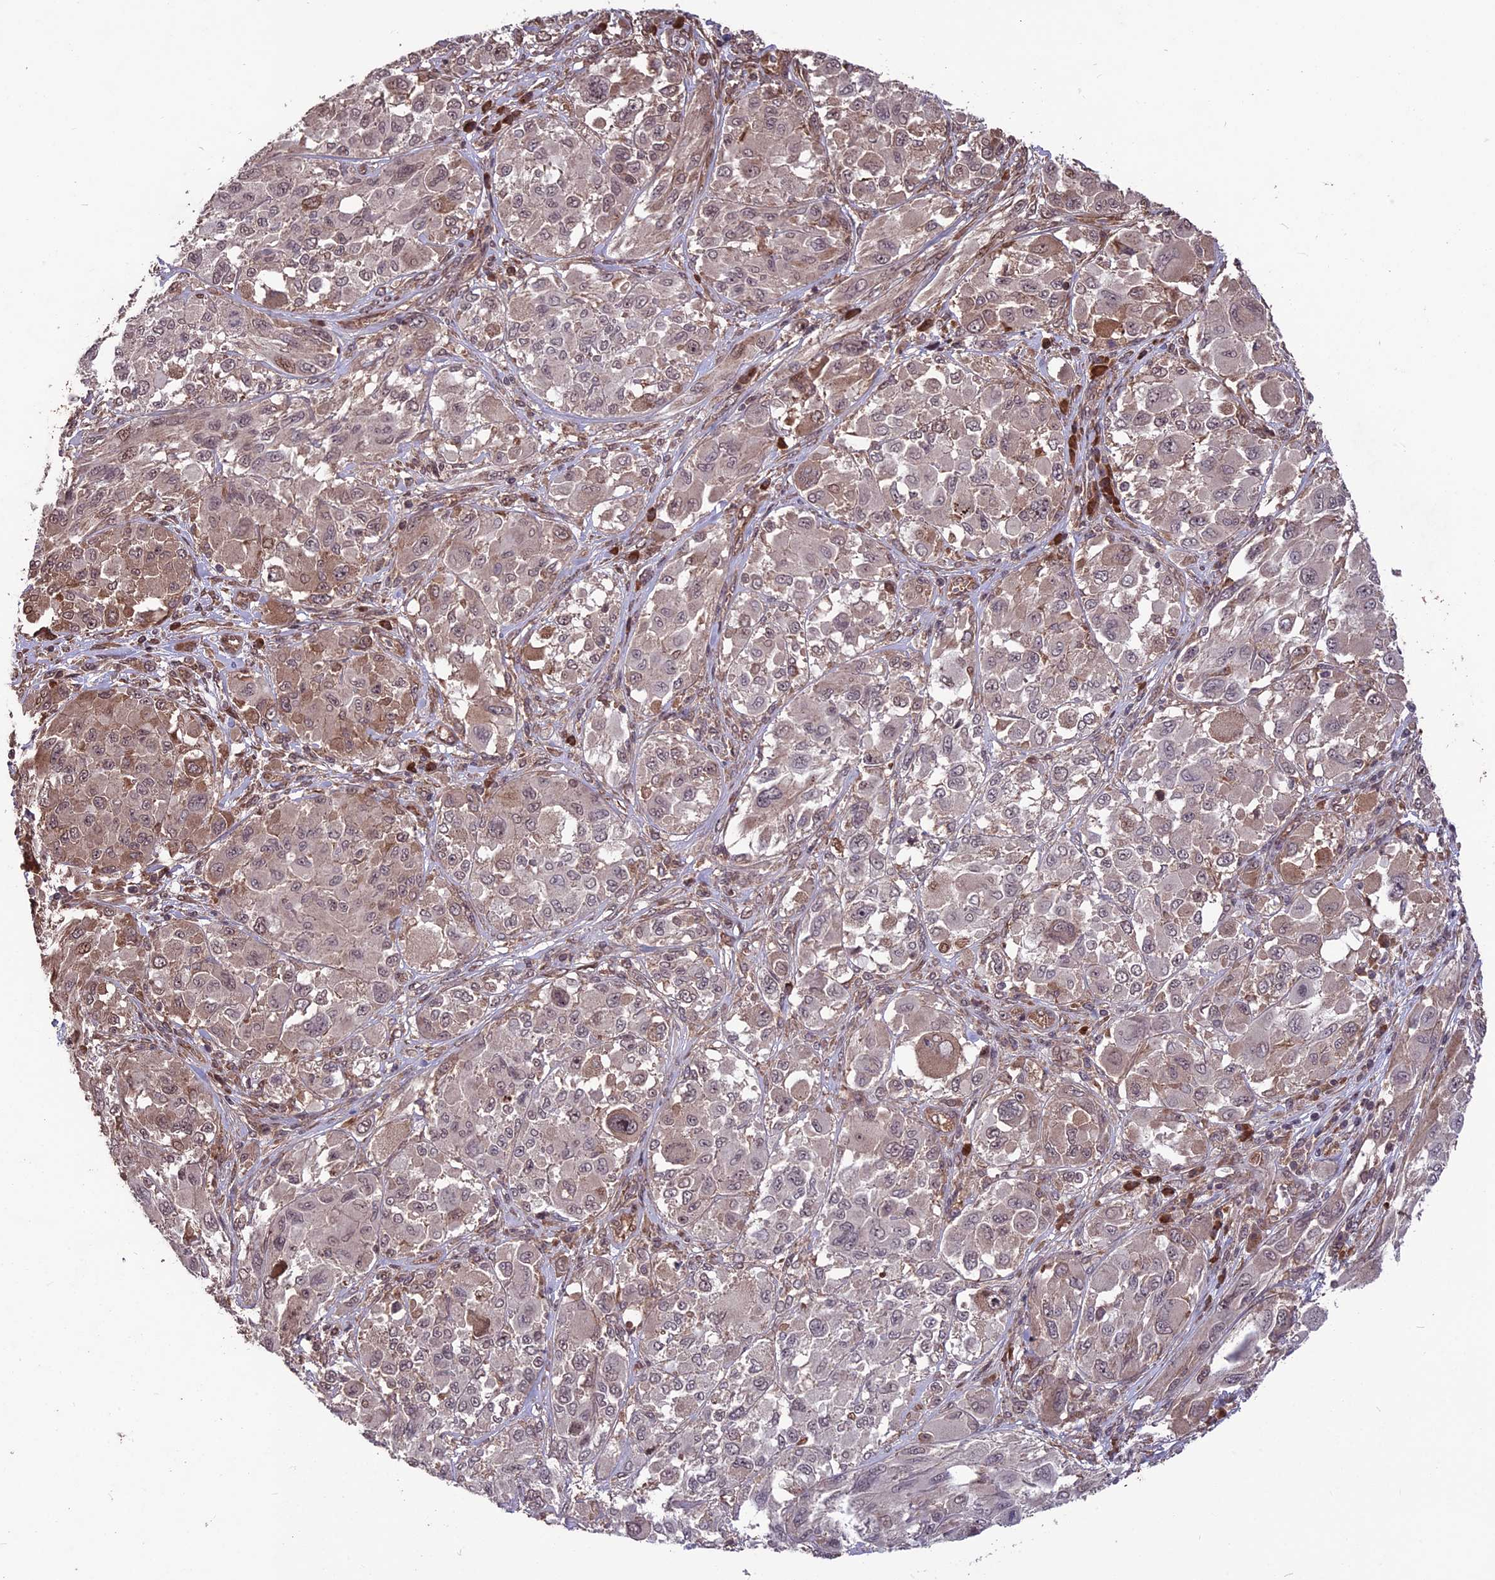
{"staining": {"intensity": "weak", "quantity": "25%-75%", "location": "cytoplasmic/membranous,nuclear"}, "tissue": "melanoma", "cell_type": "Tumor cells", "image_type": "cancer", "snomed": [{"axis": "morphology", "description": "Malignant melanoma, NOS"}, {"axis": "topography", "description": "Skin"}], "caption": "Protein expression analysis of malignant melanoma displays weak cytoplasmic/membranous and nuclear positivity in approximately 25%-75% of tumor cells. (IHC, brightfield microscopy, high magnification).", "gene": "ZNF598", "patient": {"sex": "female", "age": 91}}